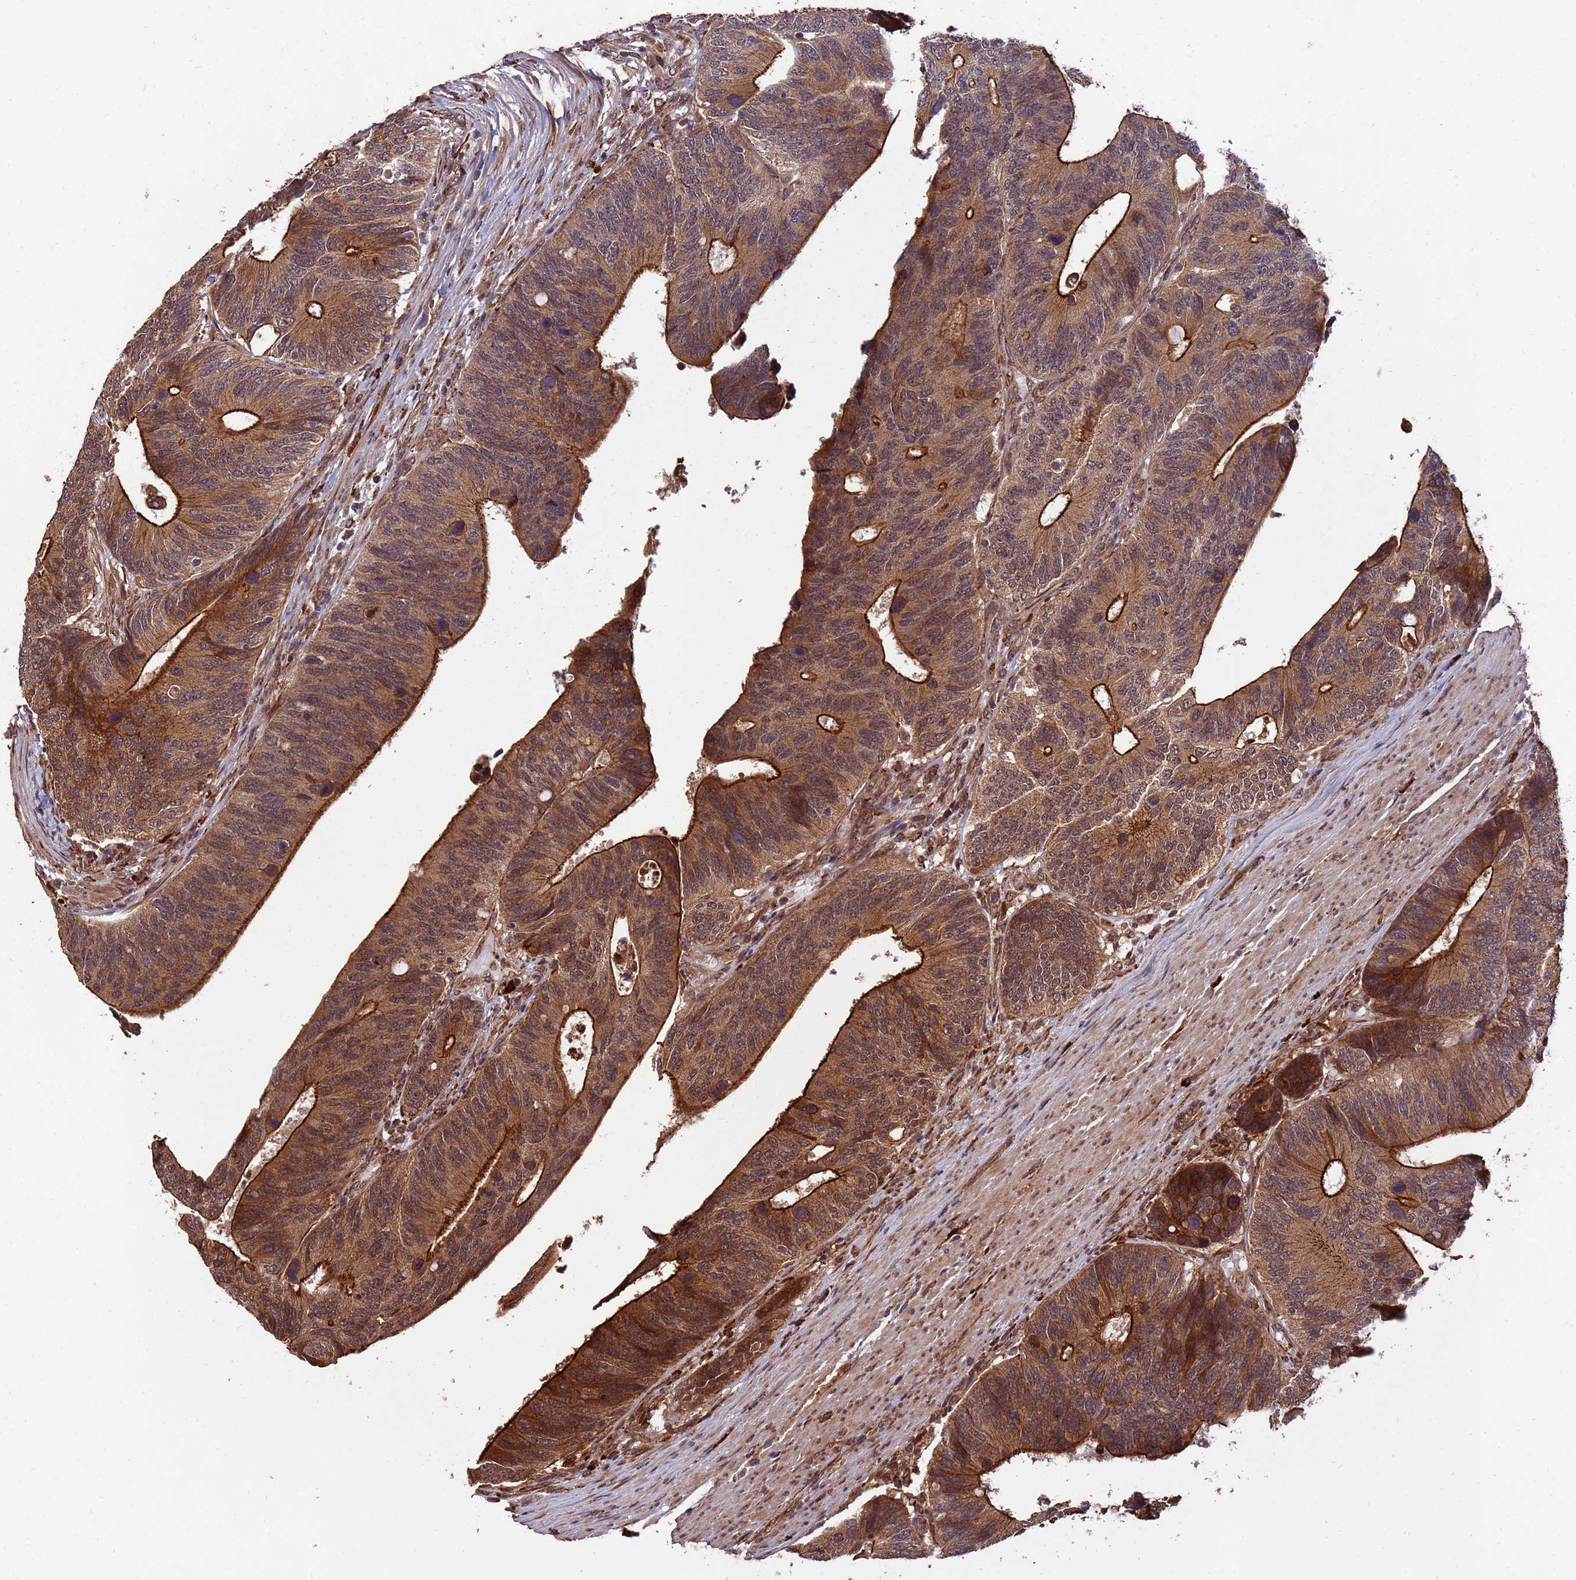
{"staining": {"intensity": "strong", "quantity": ">75%", "location": "cytoplasmic/membranous"}, "tissue": "colorectal cancer", "cell_type": "Tumor cells", "image_type": "cancer", "snomed": [{"axis": "morphology", "description": "Adenocarcinoma, NOS"}, {"axis": "topography", "description": "Colon"}], "caption": "High-magnification brightfield microscopy of colorectal cancer (adenocarcinoma) stained with DAB (3,3'-diaminobenzidine) (brown) and counterstained with hematoxylin (blue). tumor cells exhibit strong cytoplasmic/membranous staining is seen in about>75% of cells. The protein is shown in brown color, while the nuclei are stained blue.", "gene": "ZNF619", "patient": {"sex": "male", "age": 87}}